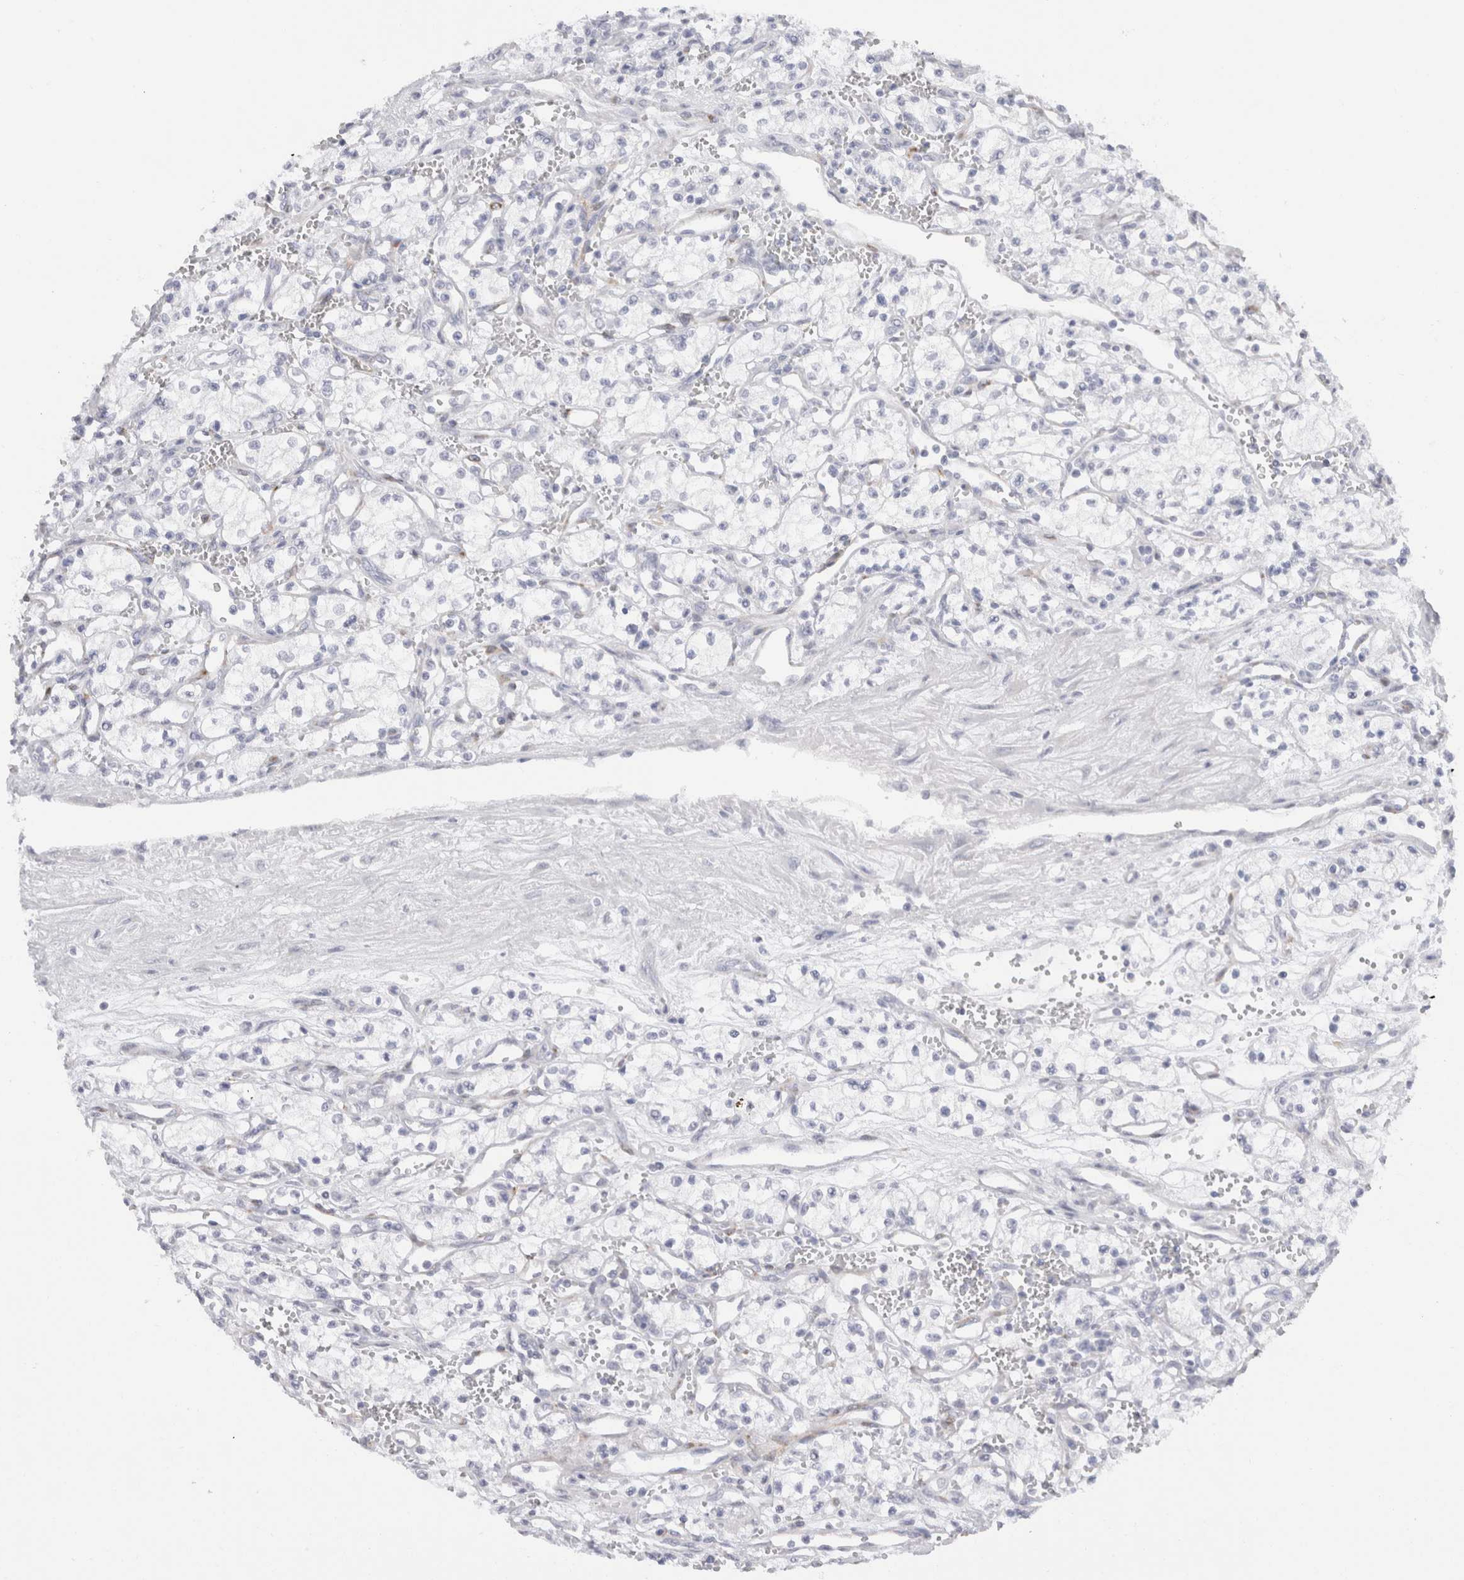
{"staining": {"intensity": "negative", "quantity": "none", "location": "none"}, "tissue": "renal cancer", "cell_type": "Tumor cells", "image_type": "cancer", "snomed": [{"axis": "morphology", "description": "Adenocarcinoma, NOS"}, {"axis": "topography", "description": "Kidney"}], "caption": "Renal adenocarcinoma was stained to show a protein in brown. There is no significant expression in tumor cells. (Brightfield microscopy of DAB immunohistochemistry (IHC) at high magnification).", "gene": "C9orf50", "patient": {"sex": "male", "age": 59}}